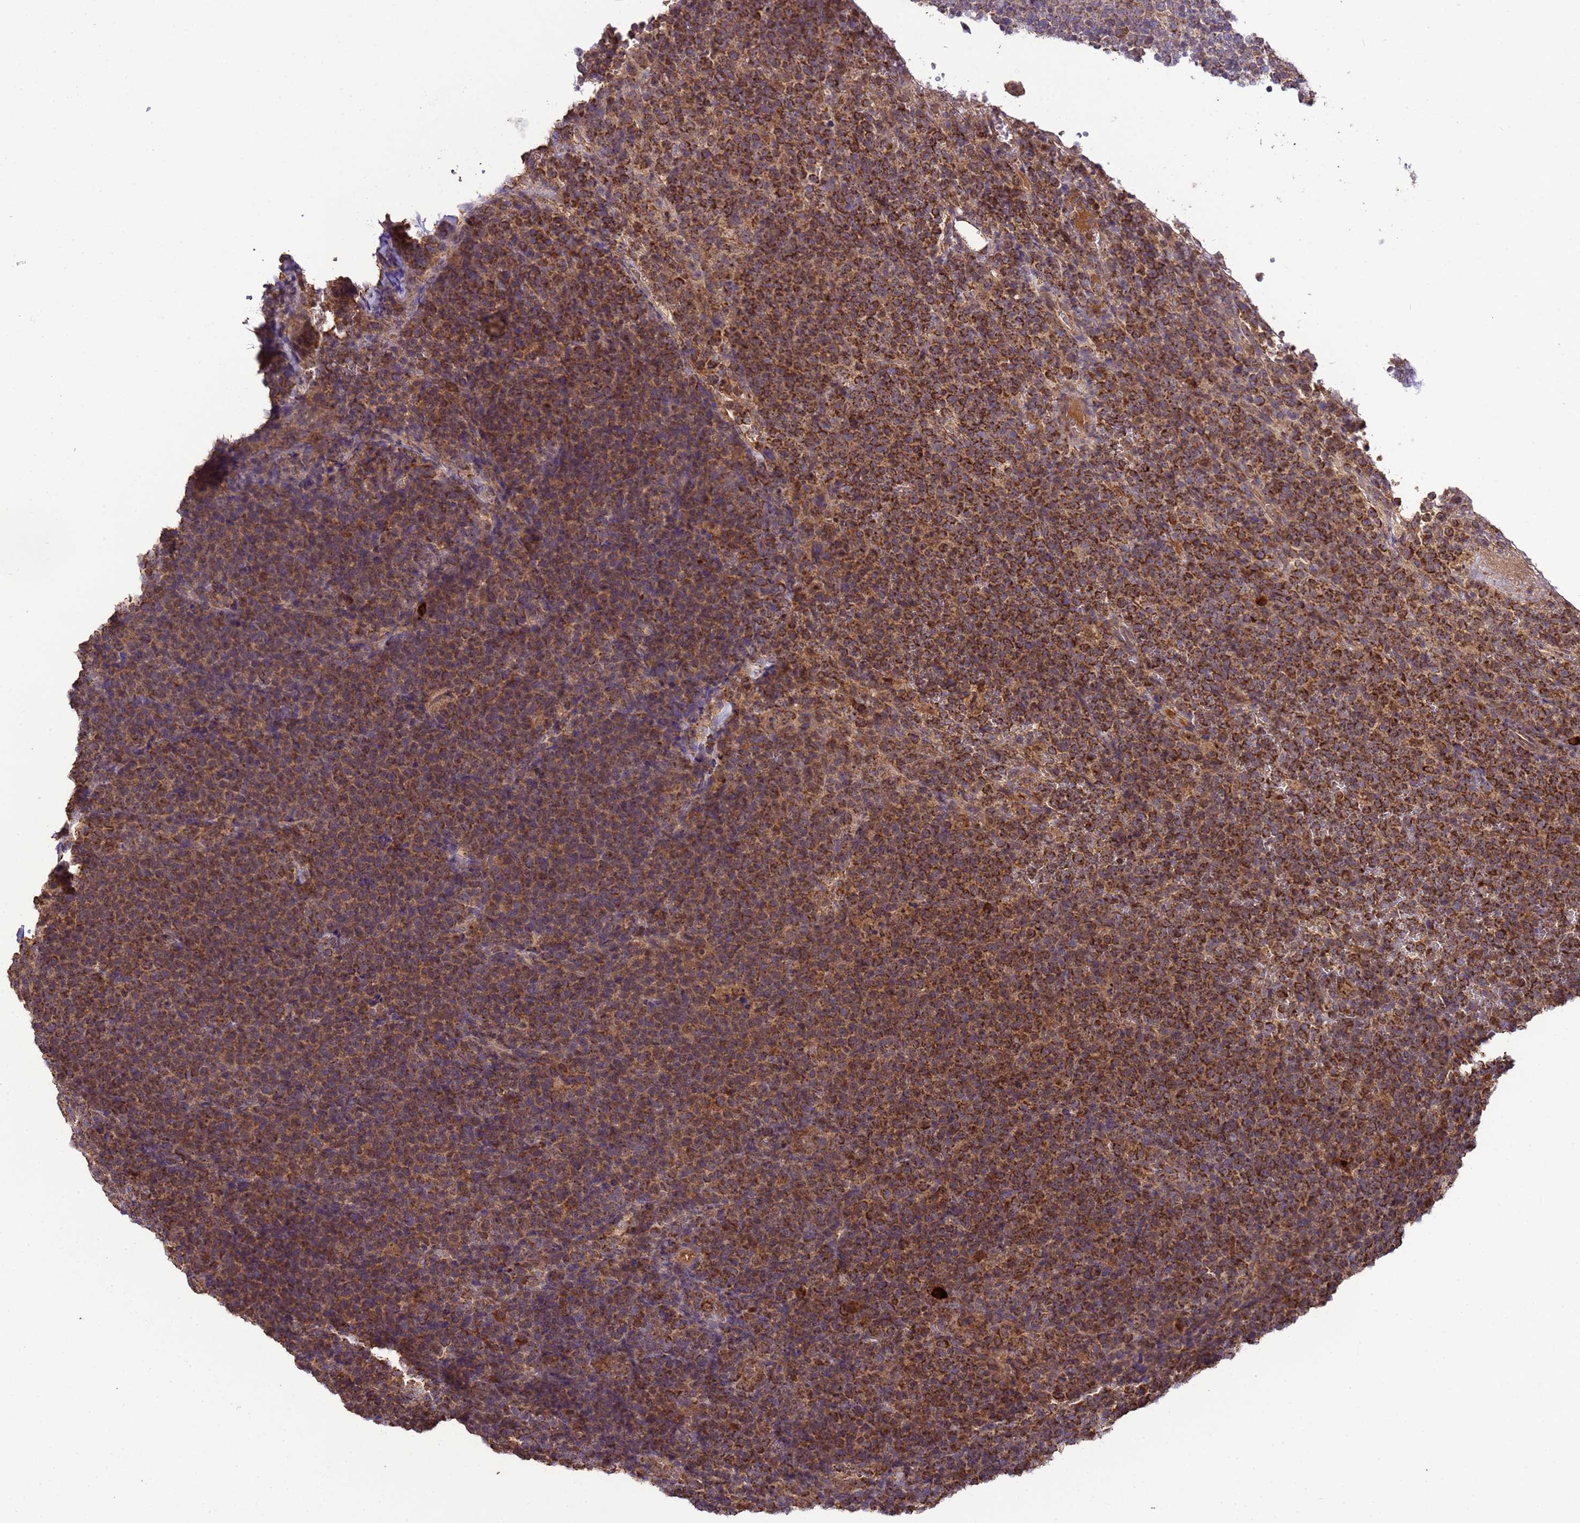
{"staining": {"intensity": "strong", "quantity": ">75%", "location": "cytoplasmic/membranous"}, "tissue": "lymphoma", "cell_type": "Tumor cells", "image_type": "cancer", "snomed": [{"axis": "morphology", "description": "Malignant lymphoma, non-Hodgkin's type, High grade"}, {"axis": "topography", "description": "Lymph node"}], "caption": "An image showing strong cytoplasmic/membranous positivity in approximately >75% of tumor cells in high-grade malignant lymphoma, non-Hodgkin's type, as visualized by brown immunohistochemical staining.", "gene": "HSPBAP1", "patient": {"sex": "male", "age": 61}}